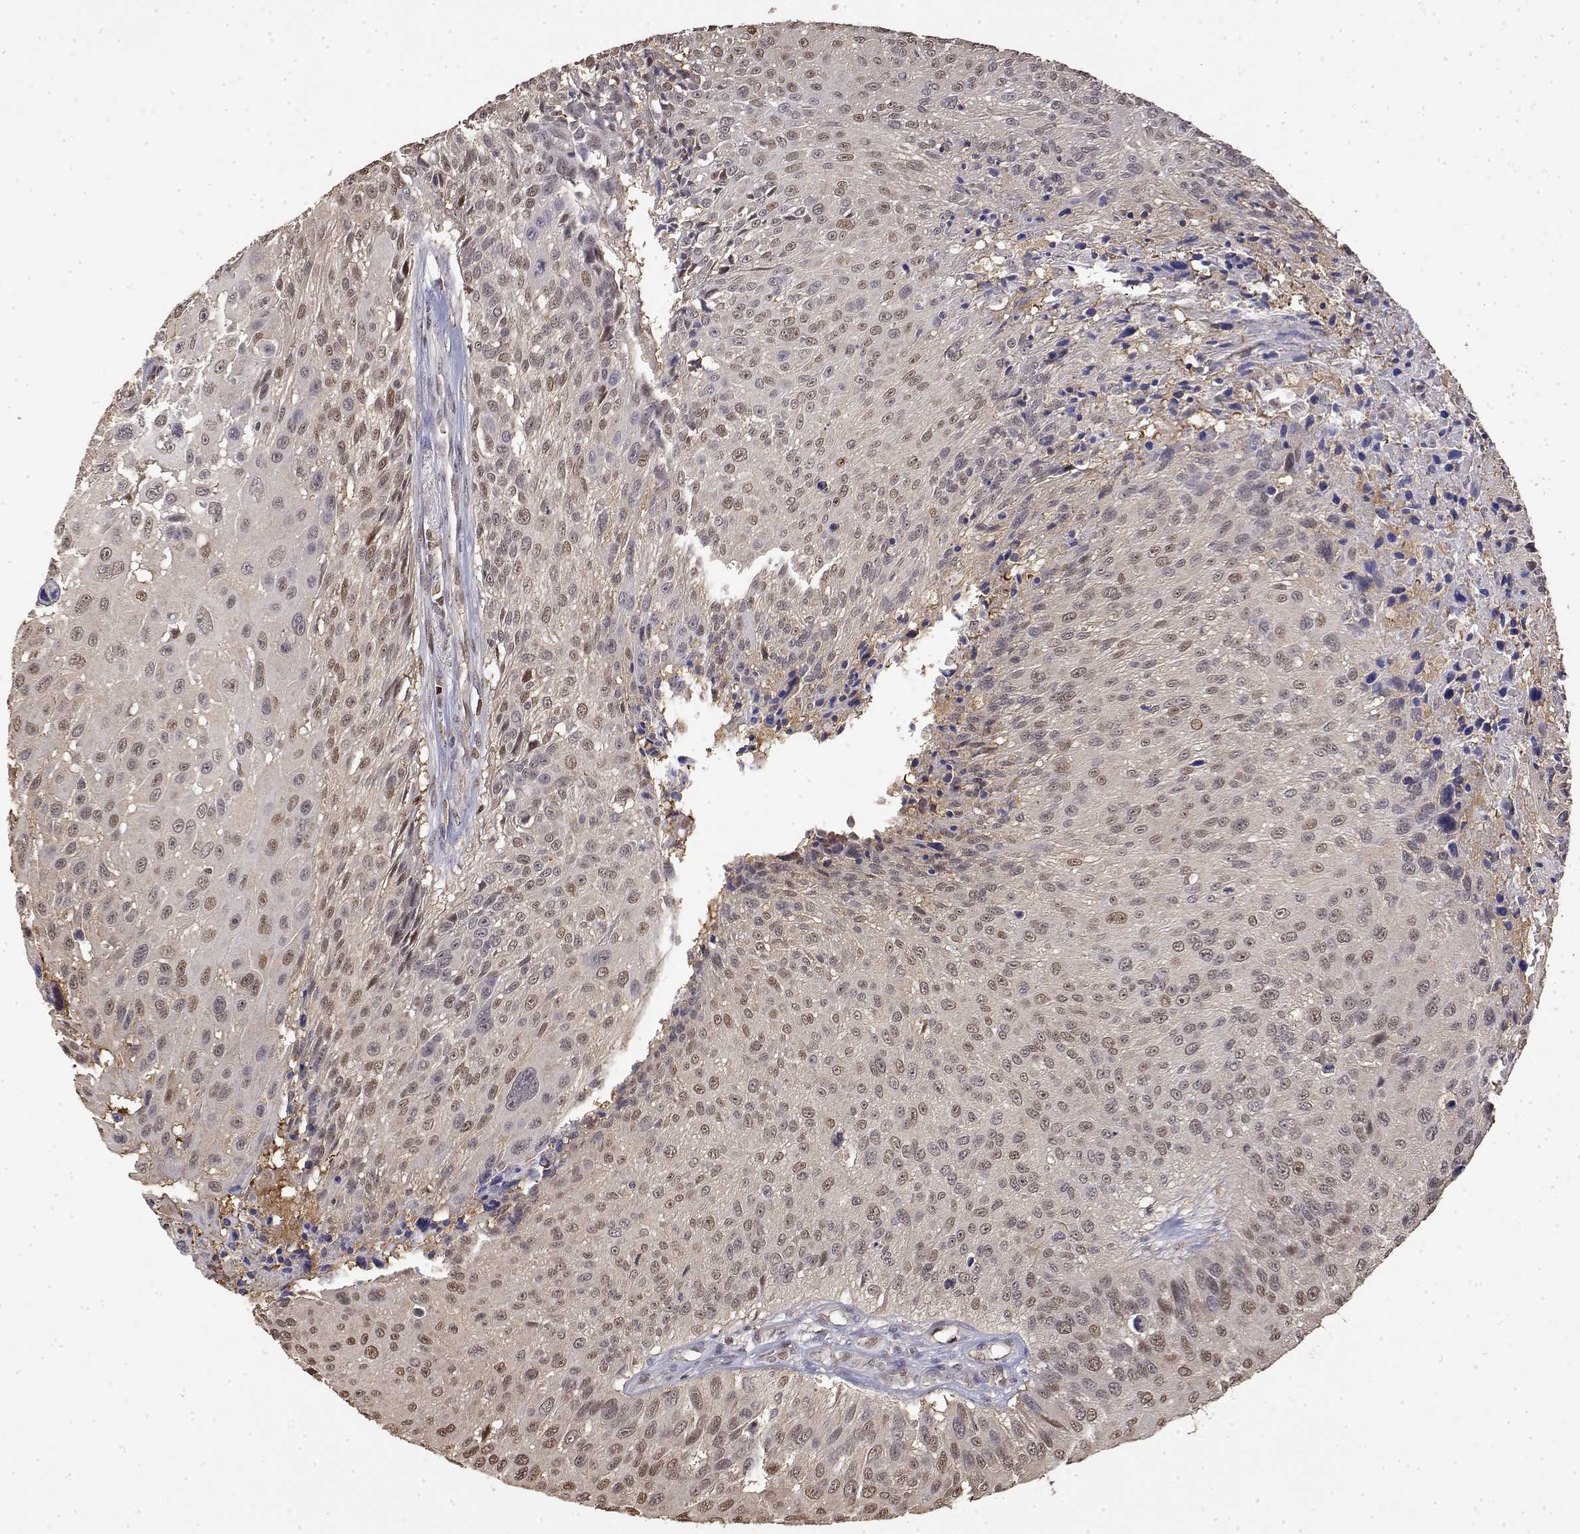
{"staining": {"intensity": "moderate", "quantity": "<25%", "location": "nuclear"}, "tissue": "urothelial cancer", "cell_type": "Tumor cells", "image_type": "cancer", "snomed": [{"axis": "morphology", "description": "Urothelial carcinoma, NOS"}, {"axis": "topography", "description": "Urinary bladder"}], "caption": "Brown immunohistochemical staining in urothelial cancer shows moderate nuclear expression in about <25% of tumor cells. (brown staining indicates protein expression, while blue staining denotes nuclei).", "gene": "TPI1", "patient": {"sex": "male", "age": 55}}